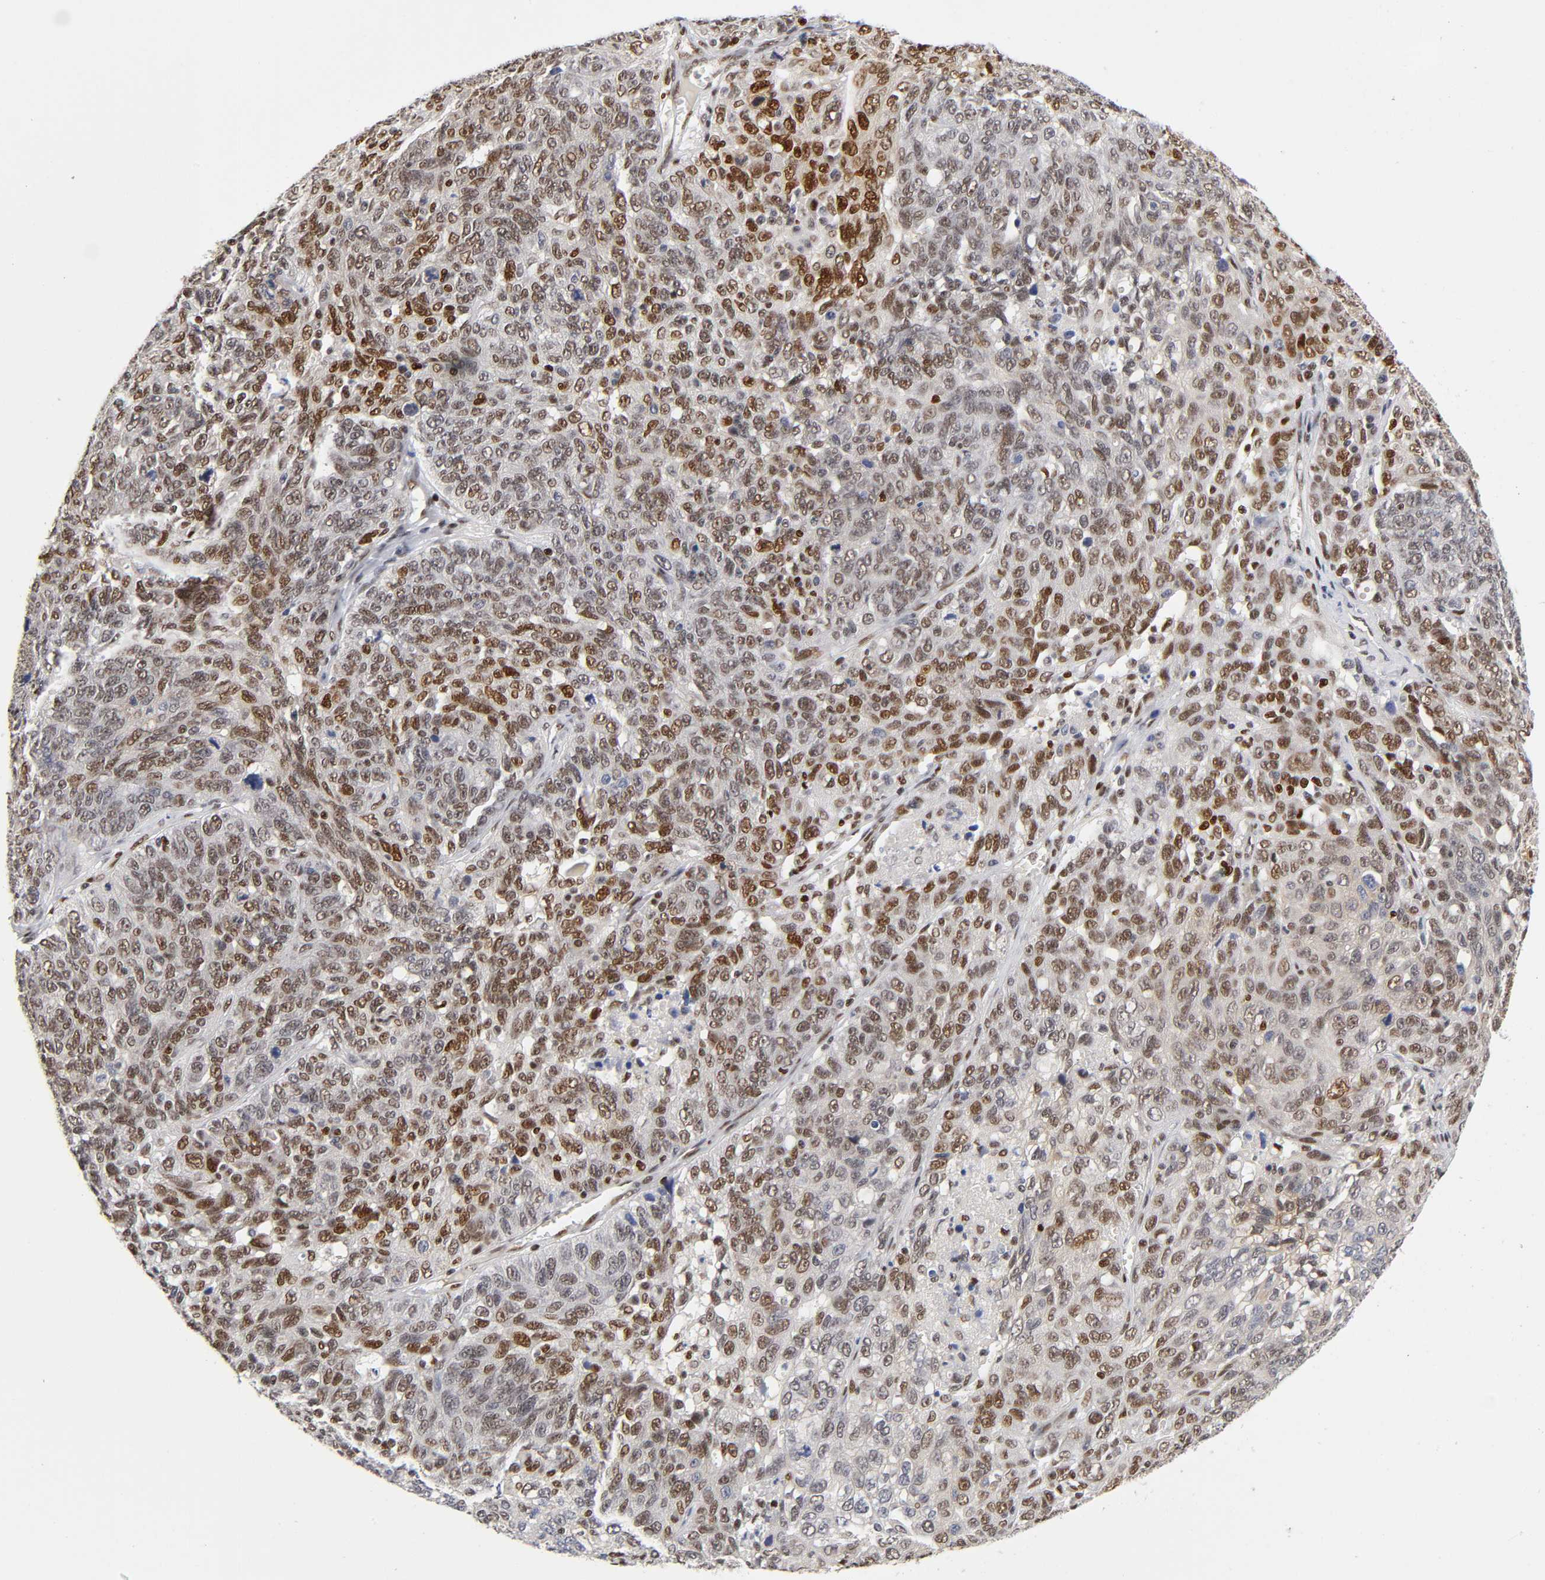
{"staining": {"intensity": "strong", "quantity": ">75%", "location": "nuclear"}, "tissue": "ovarian cancer", "cell_type": "Tumor cells", "image_type": "cancer", "snomed": [{"axis": "morphology", "description": "Cystadenocarcinoma, serous, NOS"}, {"axis": "topography", "description": "Ovary"}], "caption": "Ovarian serous cystadenocarcinoma tissue displays strong nuclear staining in approximately >75% of tumor cells", "gene": "NR3C1", "patient": {"sex": "female", "age": 71}}